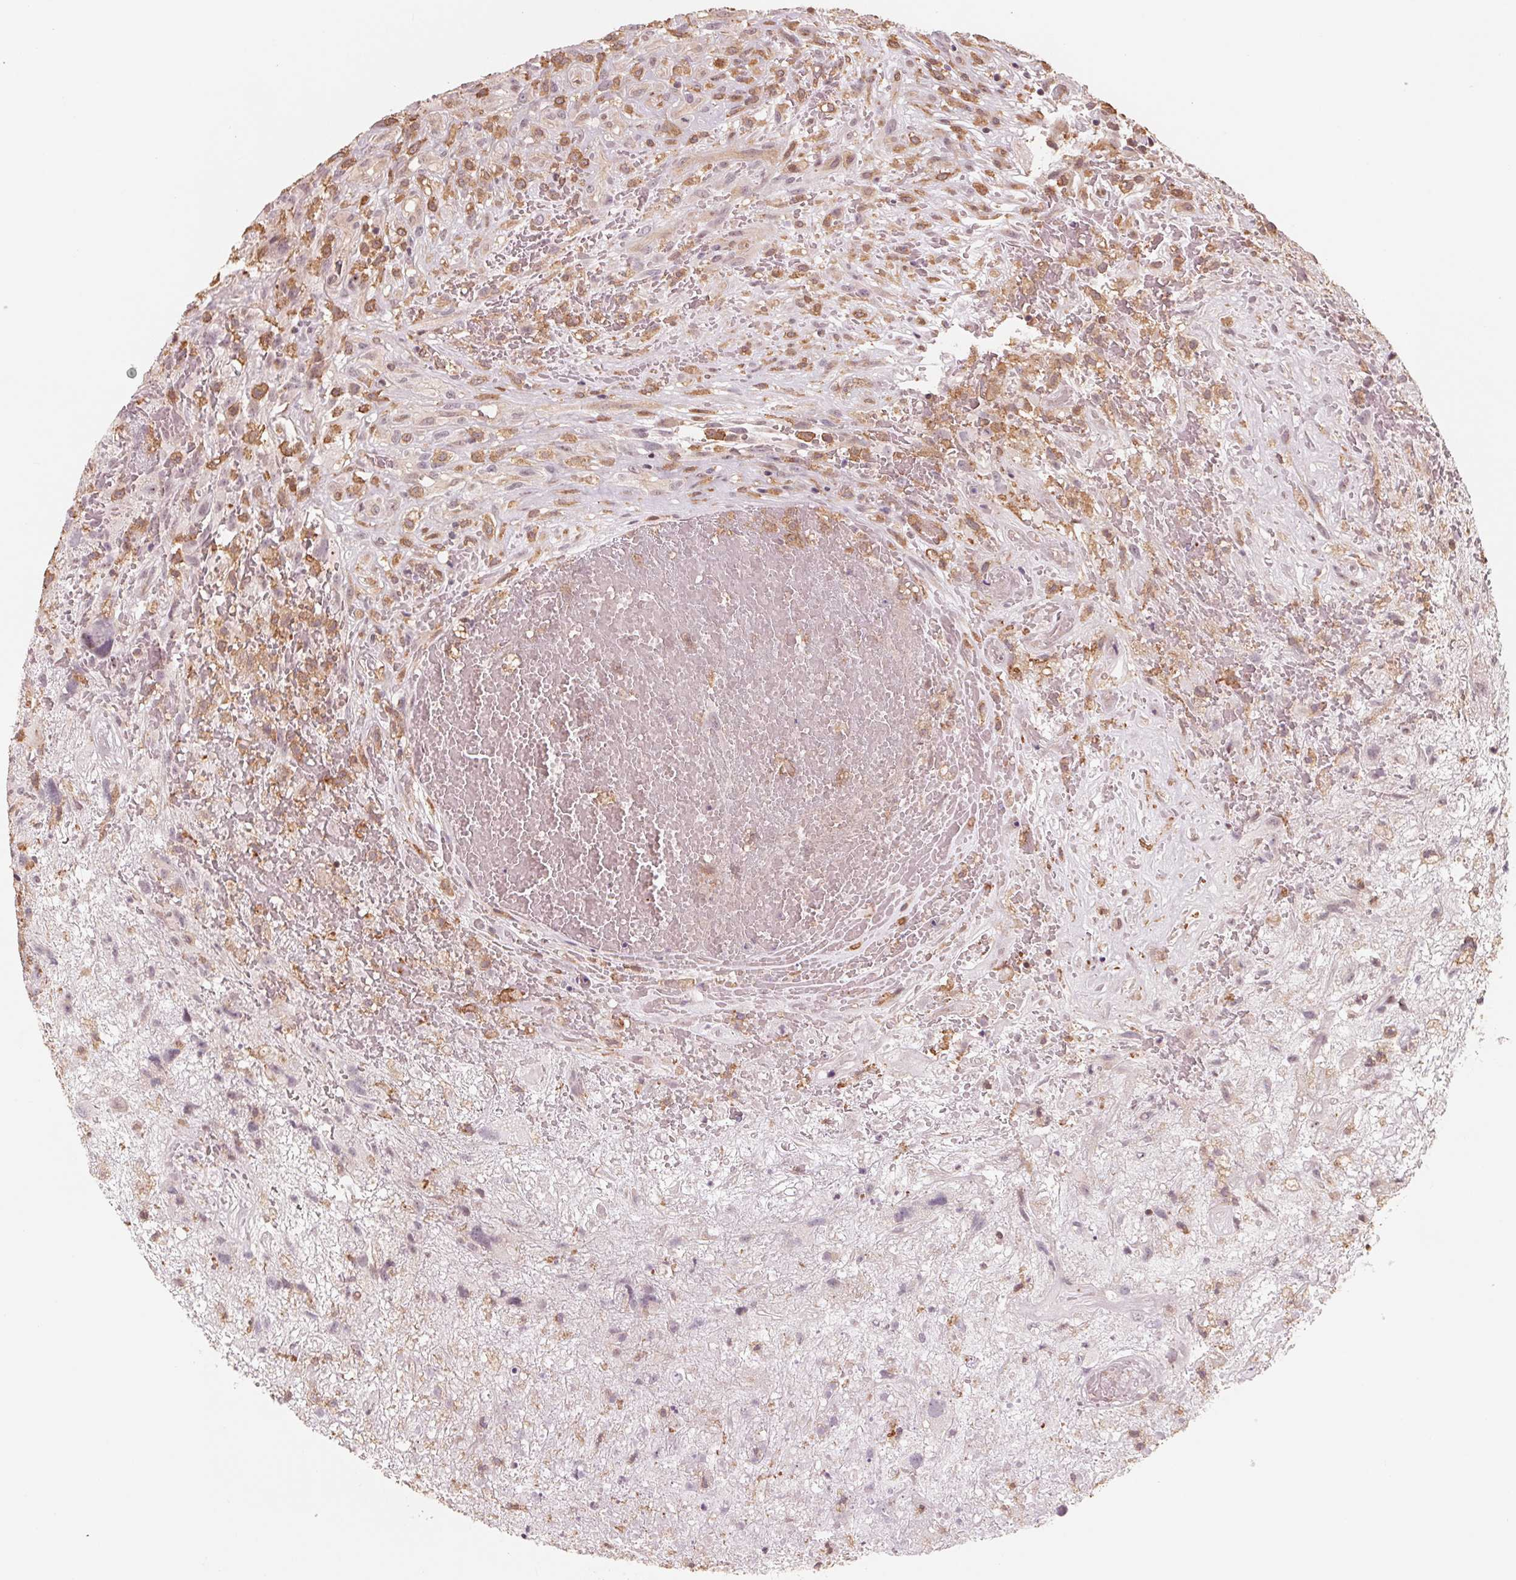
{"staining": {"intensity": "moderate", "quantity": ">75%", "location": "cytoplasmic/membranous"}, "tissue": "glioma", "cell_type": "Tumor cells", "image_type": "cancer", "snomed": [{"axis": "morphology", "description": "Glioma, malignant, High grade"}, {"axis": "topography", "description": "Brain"}], "caption": "Immunohistochemical staining of malignant glioma (high-grade) exhibits moderate cytoplasmic/membranous protein staining in approximately >75% of tumor cells.", "gene": "IL9R", "patient": {"sex": "male", "age": 46}}